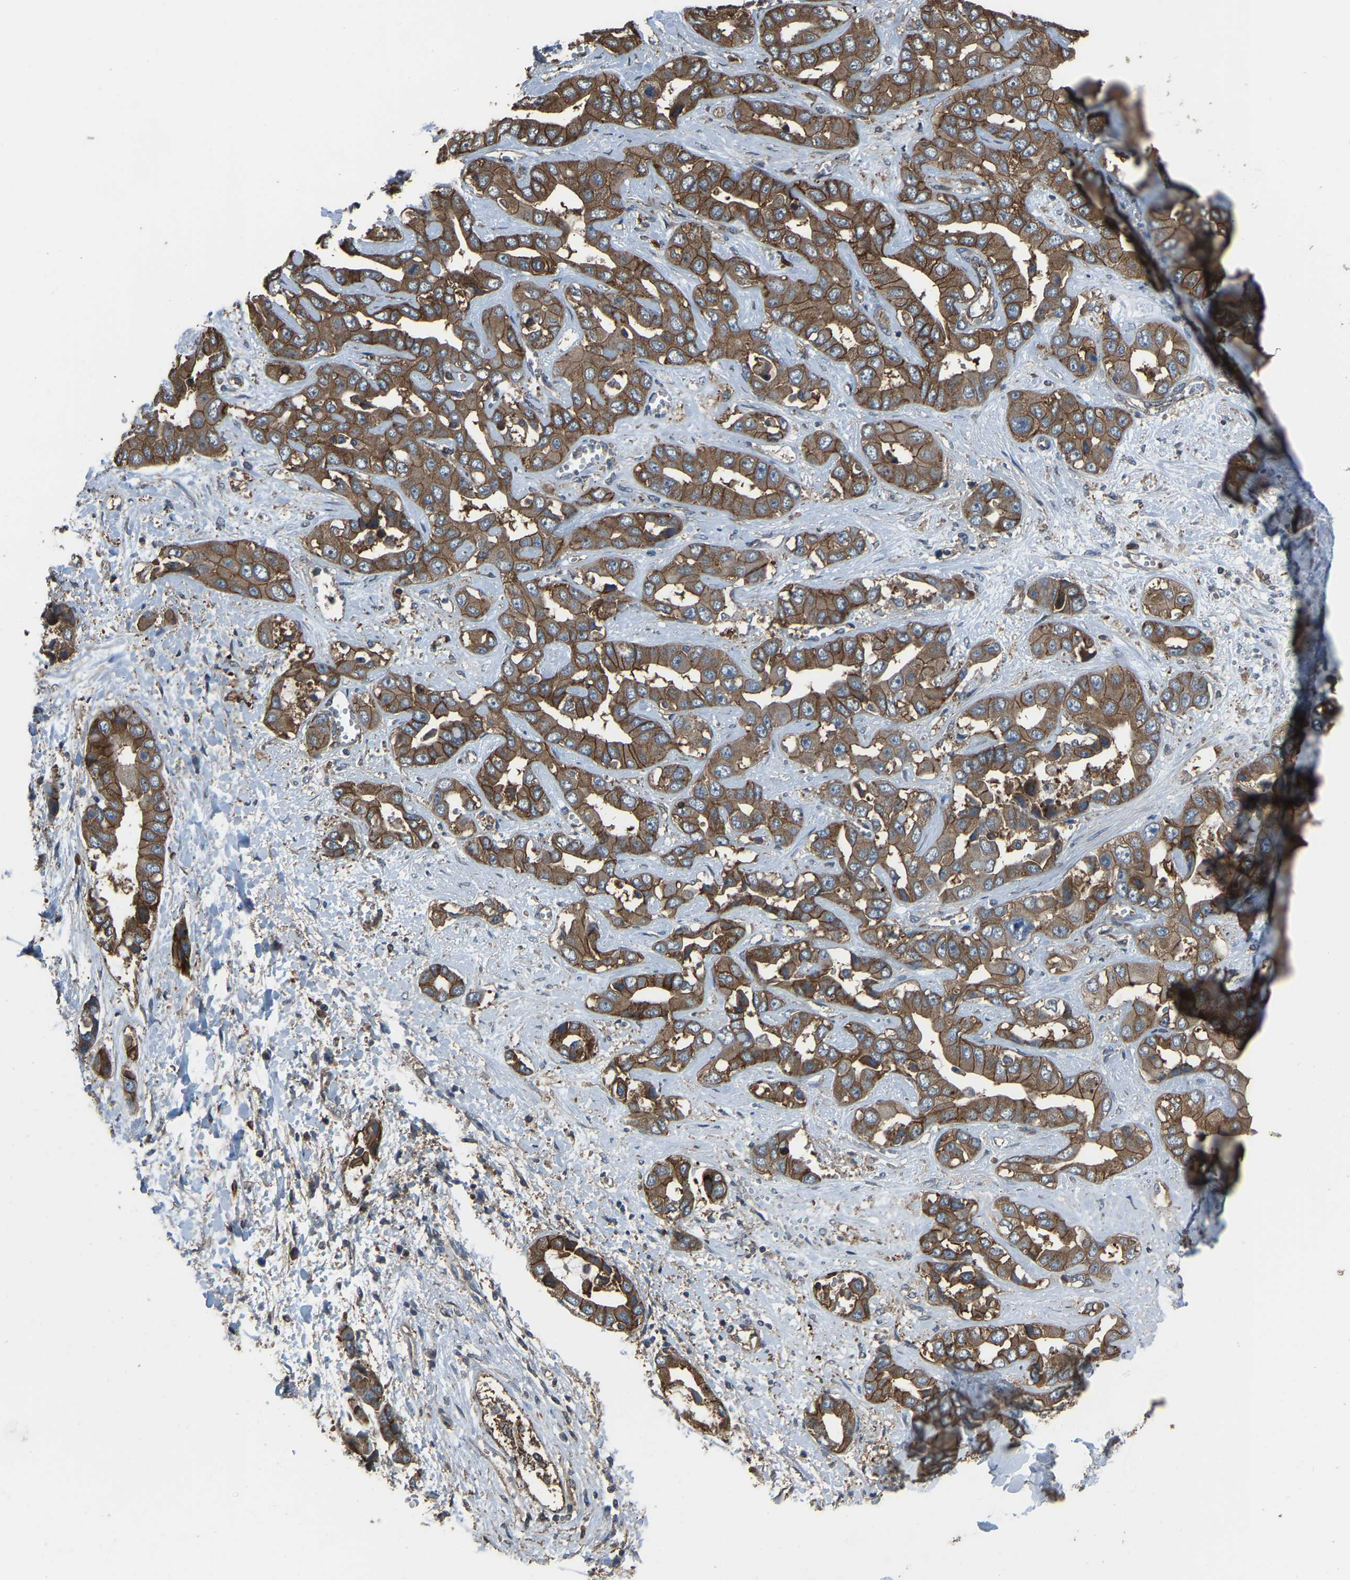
{"staining": {"intensity": "moderate", "quantity": ">75%", "location": "cytoplasmic/membranous"}, "tissue": "liver cancer", "cell_type": "Tumor cells", "image_type": "cancer", "snomed": [{"axis": "morphology", "description": "Cholangiocarcinoma"}, {"axis": "topography", "description": "Liver"}], "caption": "Immunohistochemical staining of human liver cancer shows moderate cytoplasmic/membranous protein expression in approximately >75% of tumor cells.", "gene": "SLC4A2", "patient": {"sex": "female", "age": 52}}